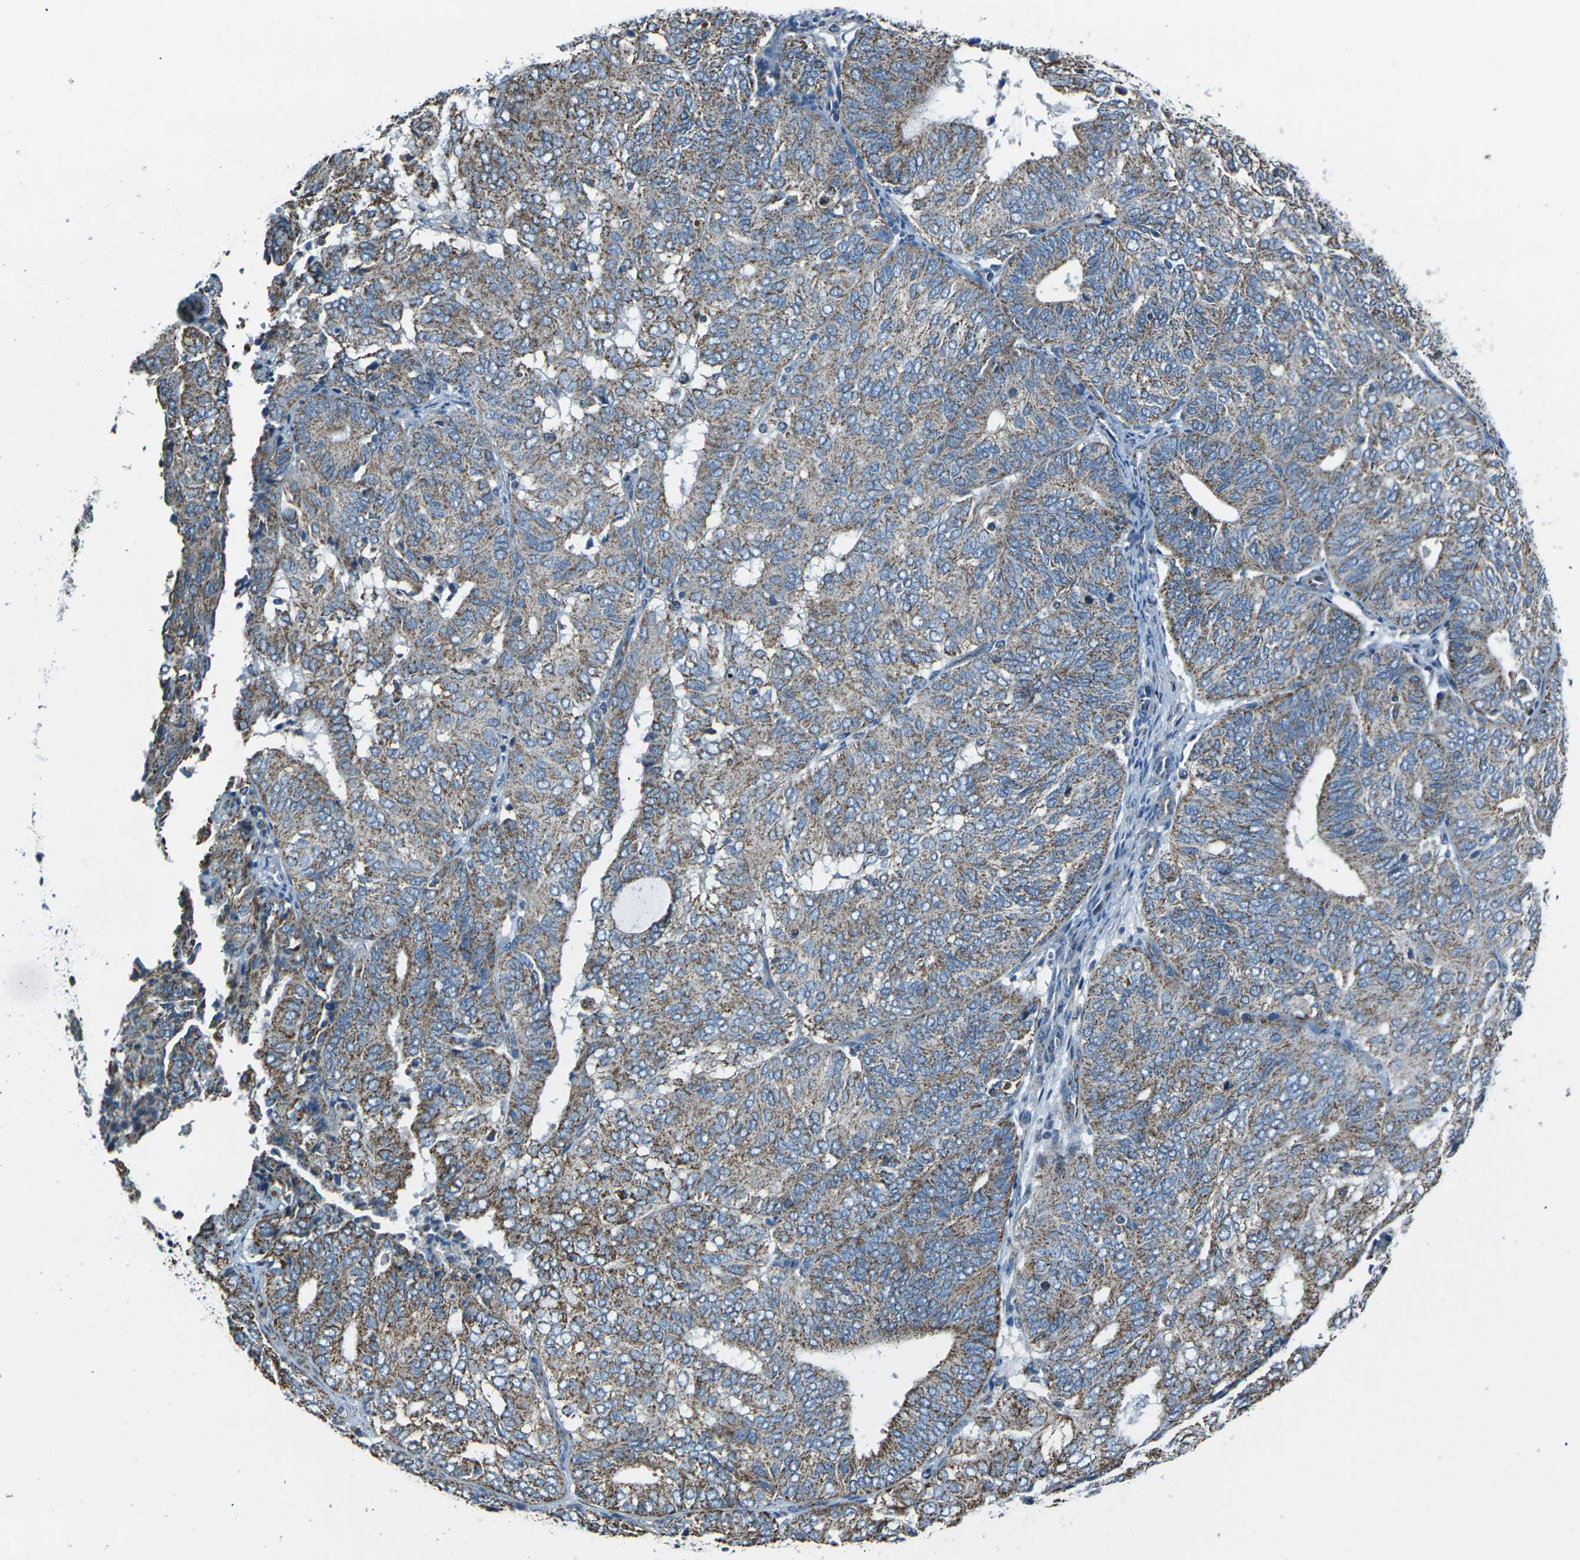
{"staining": {"intensity": "moderate", "quantity": ">75%", "location": "cytoplasmic/membranous"}, "tissue": "endometrial cancer", "cell_type": "Tumor cells", "image_type": "cancer", "snomed": [{"axis": "morphology", "description": "Adenocarcinoma, NOS"}, {"axis": "topography", "description": "Uterus"}], "caption": "Immunohistochemical staining of human endometrial cancer (adenocarcinoma) demonstrates medium levels of moderate cytoplasmic/membranous staining in approximately >75% of tumor cells.", "gene": "IRF3", "patient": {"sex": "female", "age": 60}}